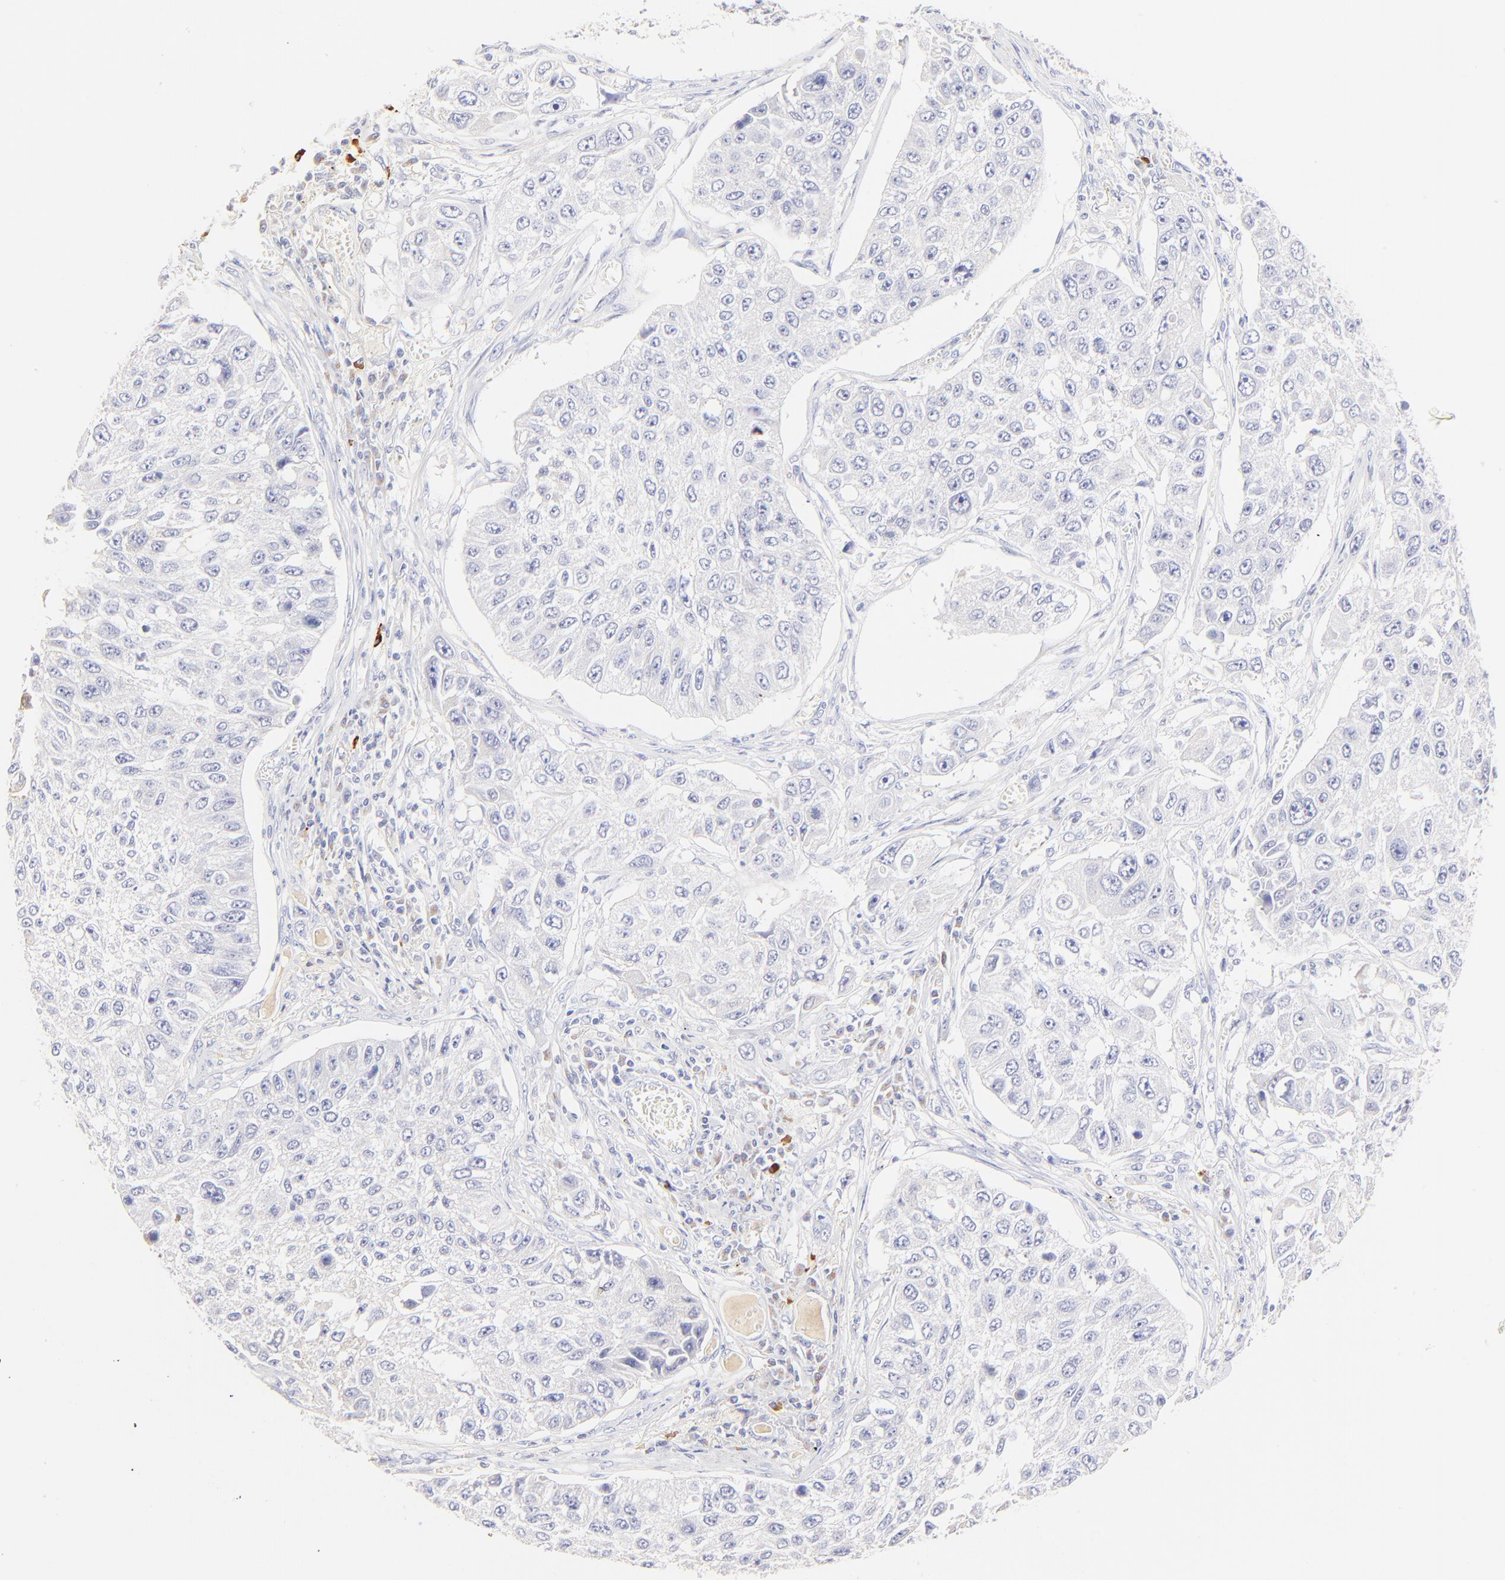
{"staining": {"intensity": "negative", "quantity": "none", "location": "none"}, "tissue": "lung cancer", "cell_type": "Tumor cells", "image_type": "cancer", "snomed": [{"axis": "morphology", "description": "Squamous cell carcinoma, NOS"}, {"axis": "topography", "description": "Lung"}], "caption": "A histopathology image of lung cancer stained for a protein reveals no brown staining in tumor cells. The staining is performed using DAB (3,3'-diaminobenzidine) brown chromogen with nuclei counter-stained in using hematoxylin.", "gene": "ASB9", "patient": {"sex": "male", "age": 71}}